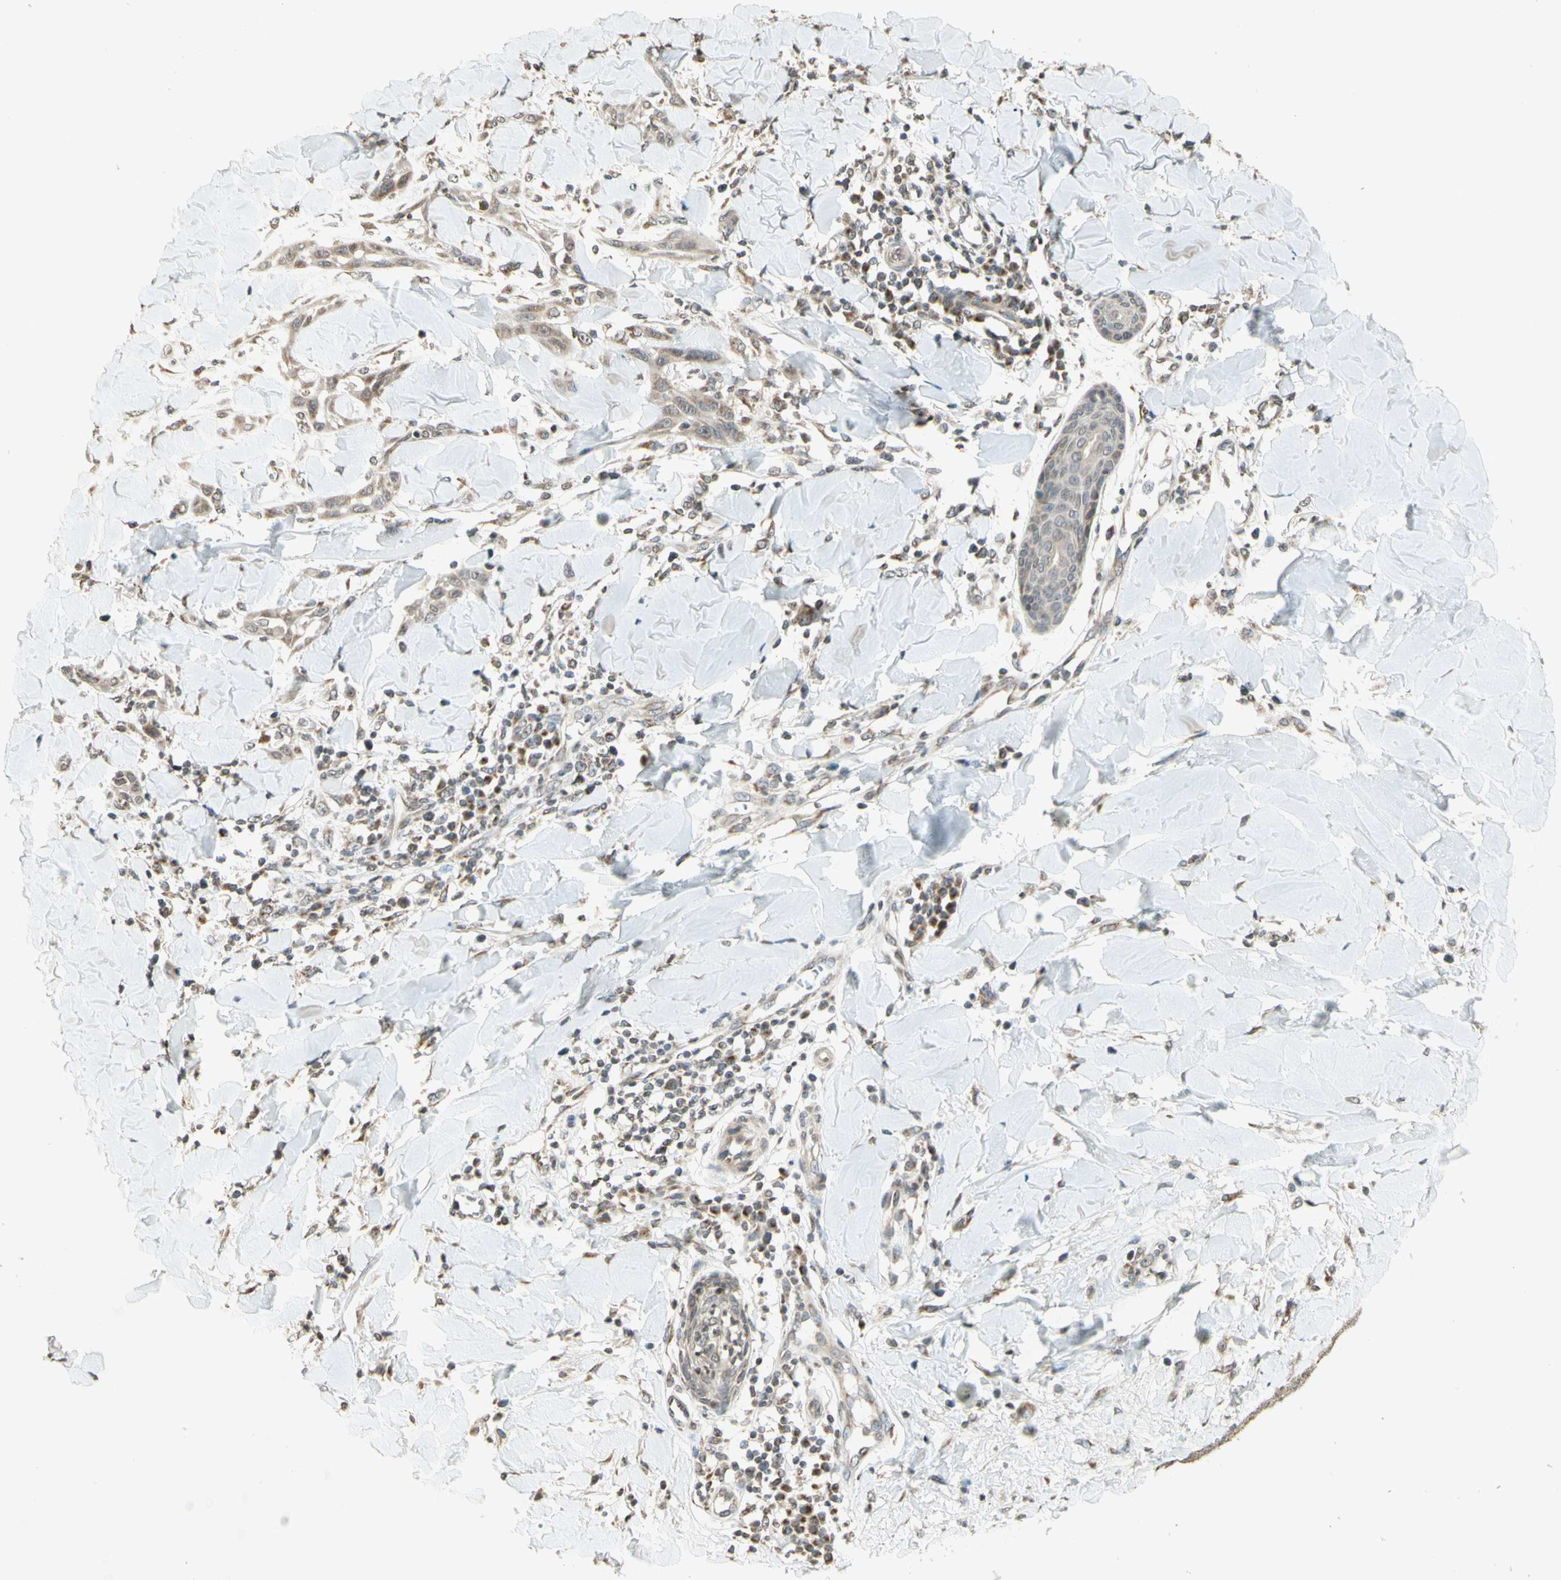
{"staining": {"intensity": "weak", "quantity": "25%-75%", "location": "cytoplasmic/membranous"}, "tissue": "skin cancer", "cell_type": "Tumor cells", "image_type": "cancer", "snomed": [{"axis": "morphology", "description": "Squamous cell carcinoma, NOS"}, {"axis": "topography", "description": "Skin"}], "caption": "Immunohistochemistry (IHC) staining of skin squamous cell carcinoma, which exhibits low levels of weak cytoplasmic/membranous positivity in approximately 25%-75% of tumor cells indicating weak cytoplasmic/membranous protein positivity. The staining was performed using DAB (brown) for protein detection and nuclei were counterstained in hematoxylin (blue).", "gene": "CCNI", "patient": {"sex": "male", "age": 24}}